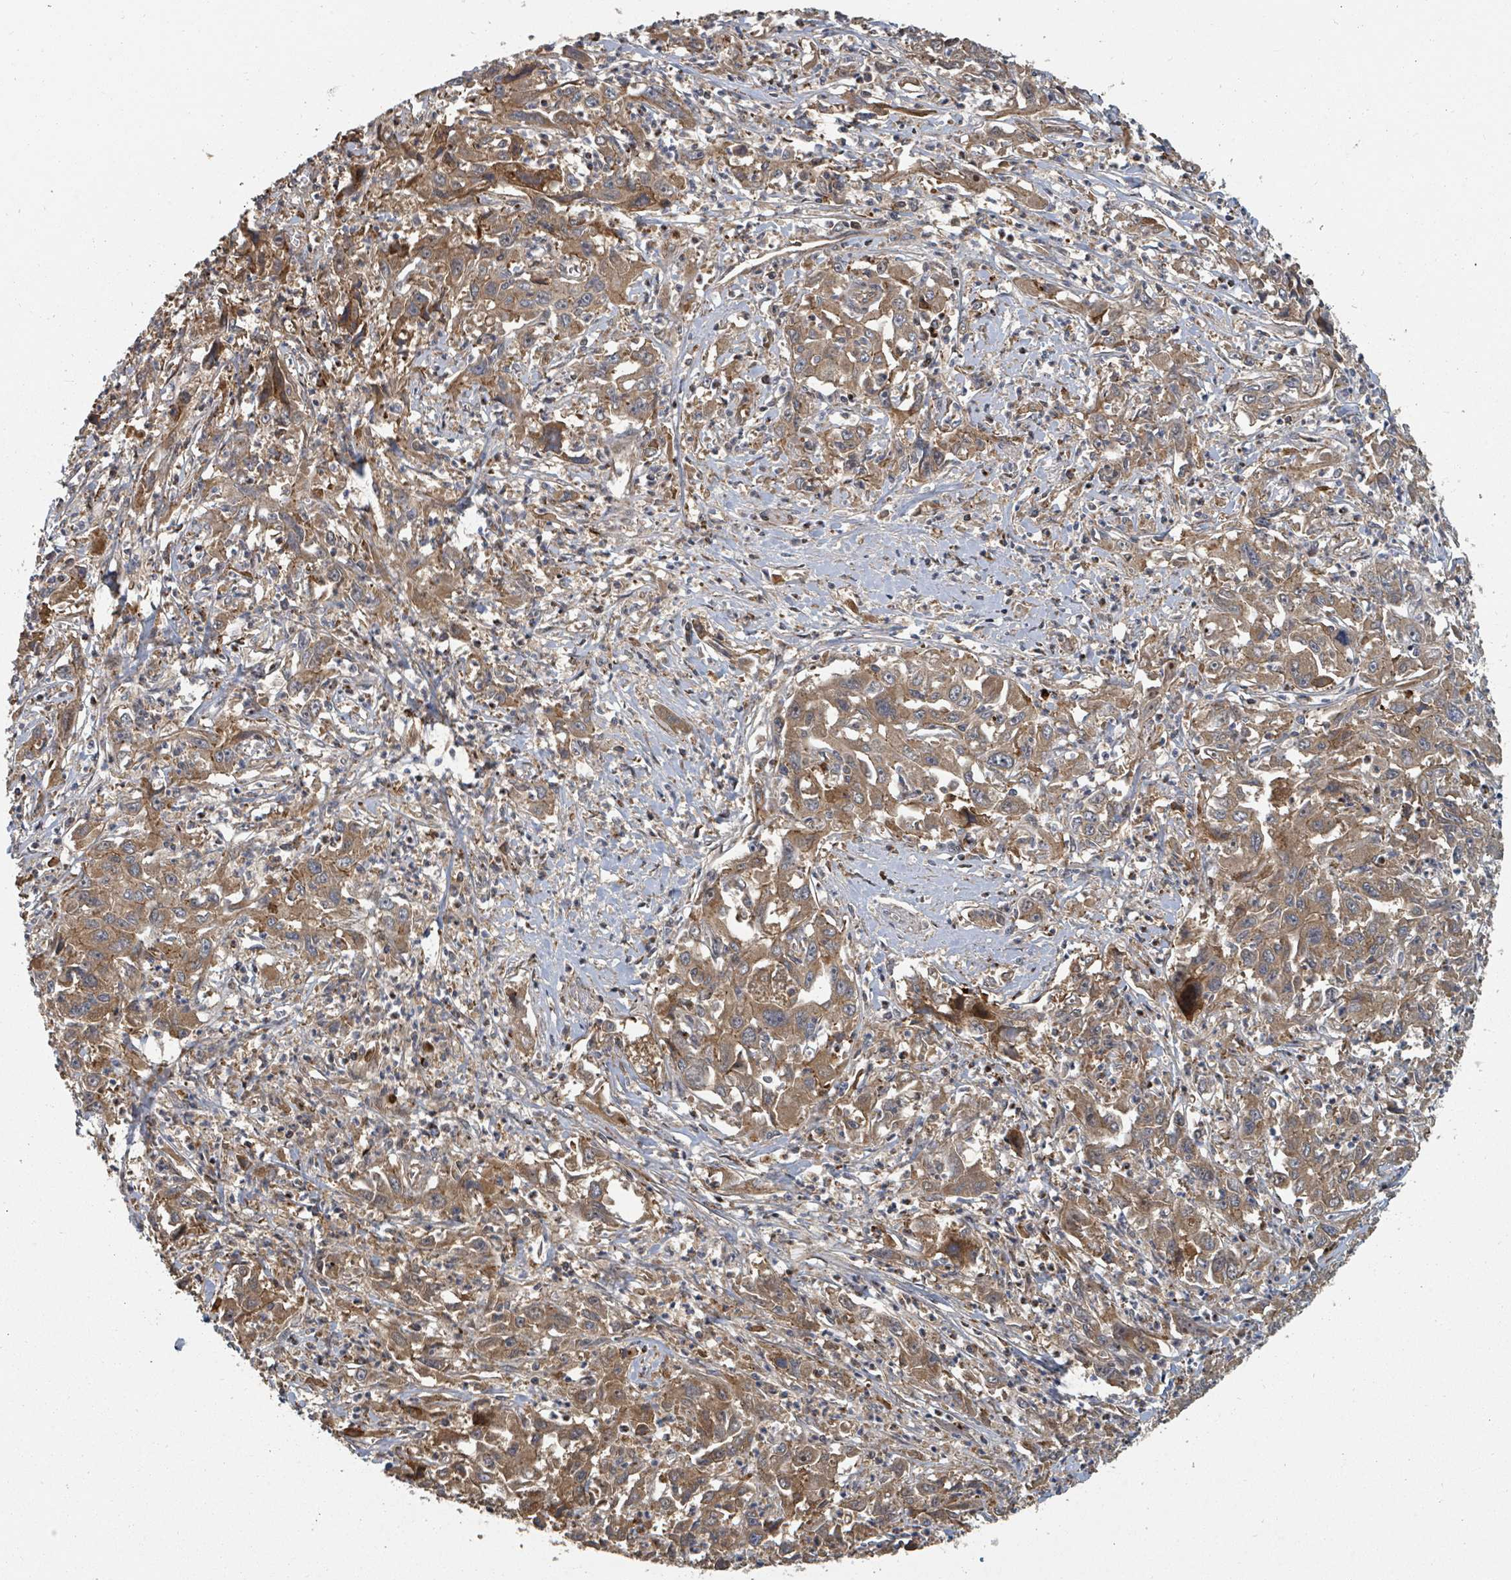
{"staining": {"intensity": "moderate", "quantity": ">75%", "location": "cytoplasmic/membranous"}, "tissue": "liver cancer", "cell_type": "Tumor cells", "image_type": "cancer", "snomed": [{"axis": "morphology", "description": "Carcinoma, Hepatocellular, NOS"}, {"axis": "topography", "description": "Liver"}], "caption": "A brown stain highlights moderate cytoplasmic/membranous expression of a protein in hepatocellular carcinoma (liver) tumor cells.", "gene": "DPM1", "patient": {"sex": "male", "age": 63}}